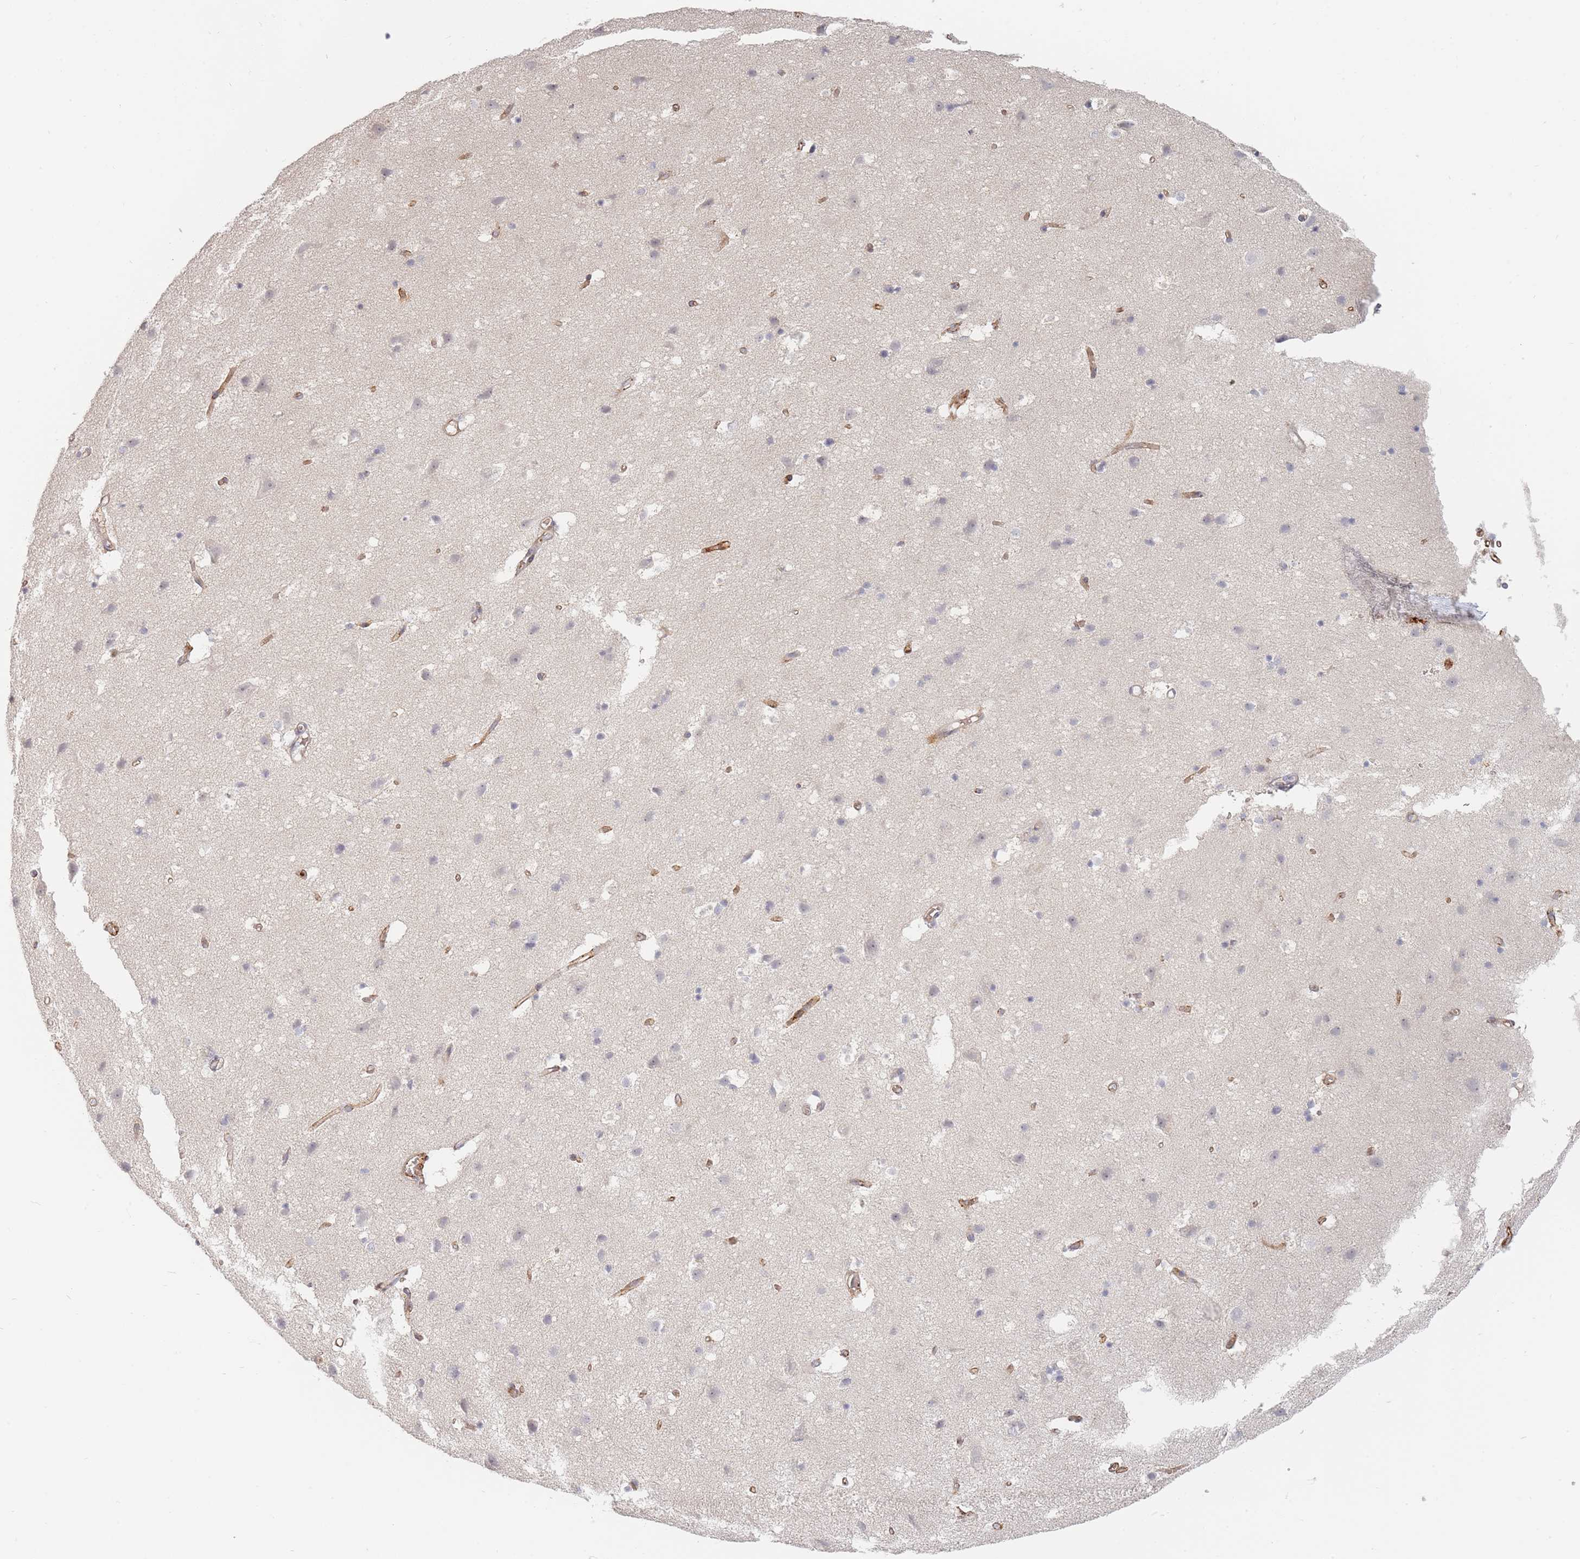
{"staining": {"intensity": "moderate", "quantity": ">75%", "location": "cytoplasmic/membranous"}, "tissue": "cerebral cortex", "cell_type": "Endothelial cells", "image_type": "normal", "snomed": [{"axis": "morphology", "description": "Normal tissue, NOS"}, {"axis": "topography", "description": "Cerebral cortex"}], "caption": "This photomicrograph displays normal cerebral cortex stained with IHC to label a protein in brown. The cytoplasmic/membranous of endothelial cells show moderate positivity for the protein. Nuclei are counter-stained blue.", "gene": "ZKSCAN7", "patient": {"sex": "male", "age": 54}}